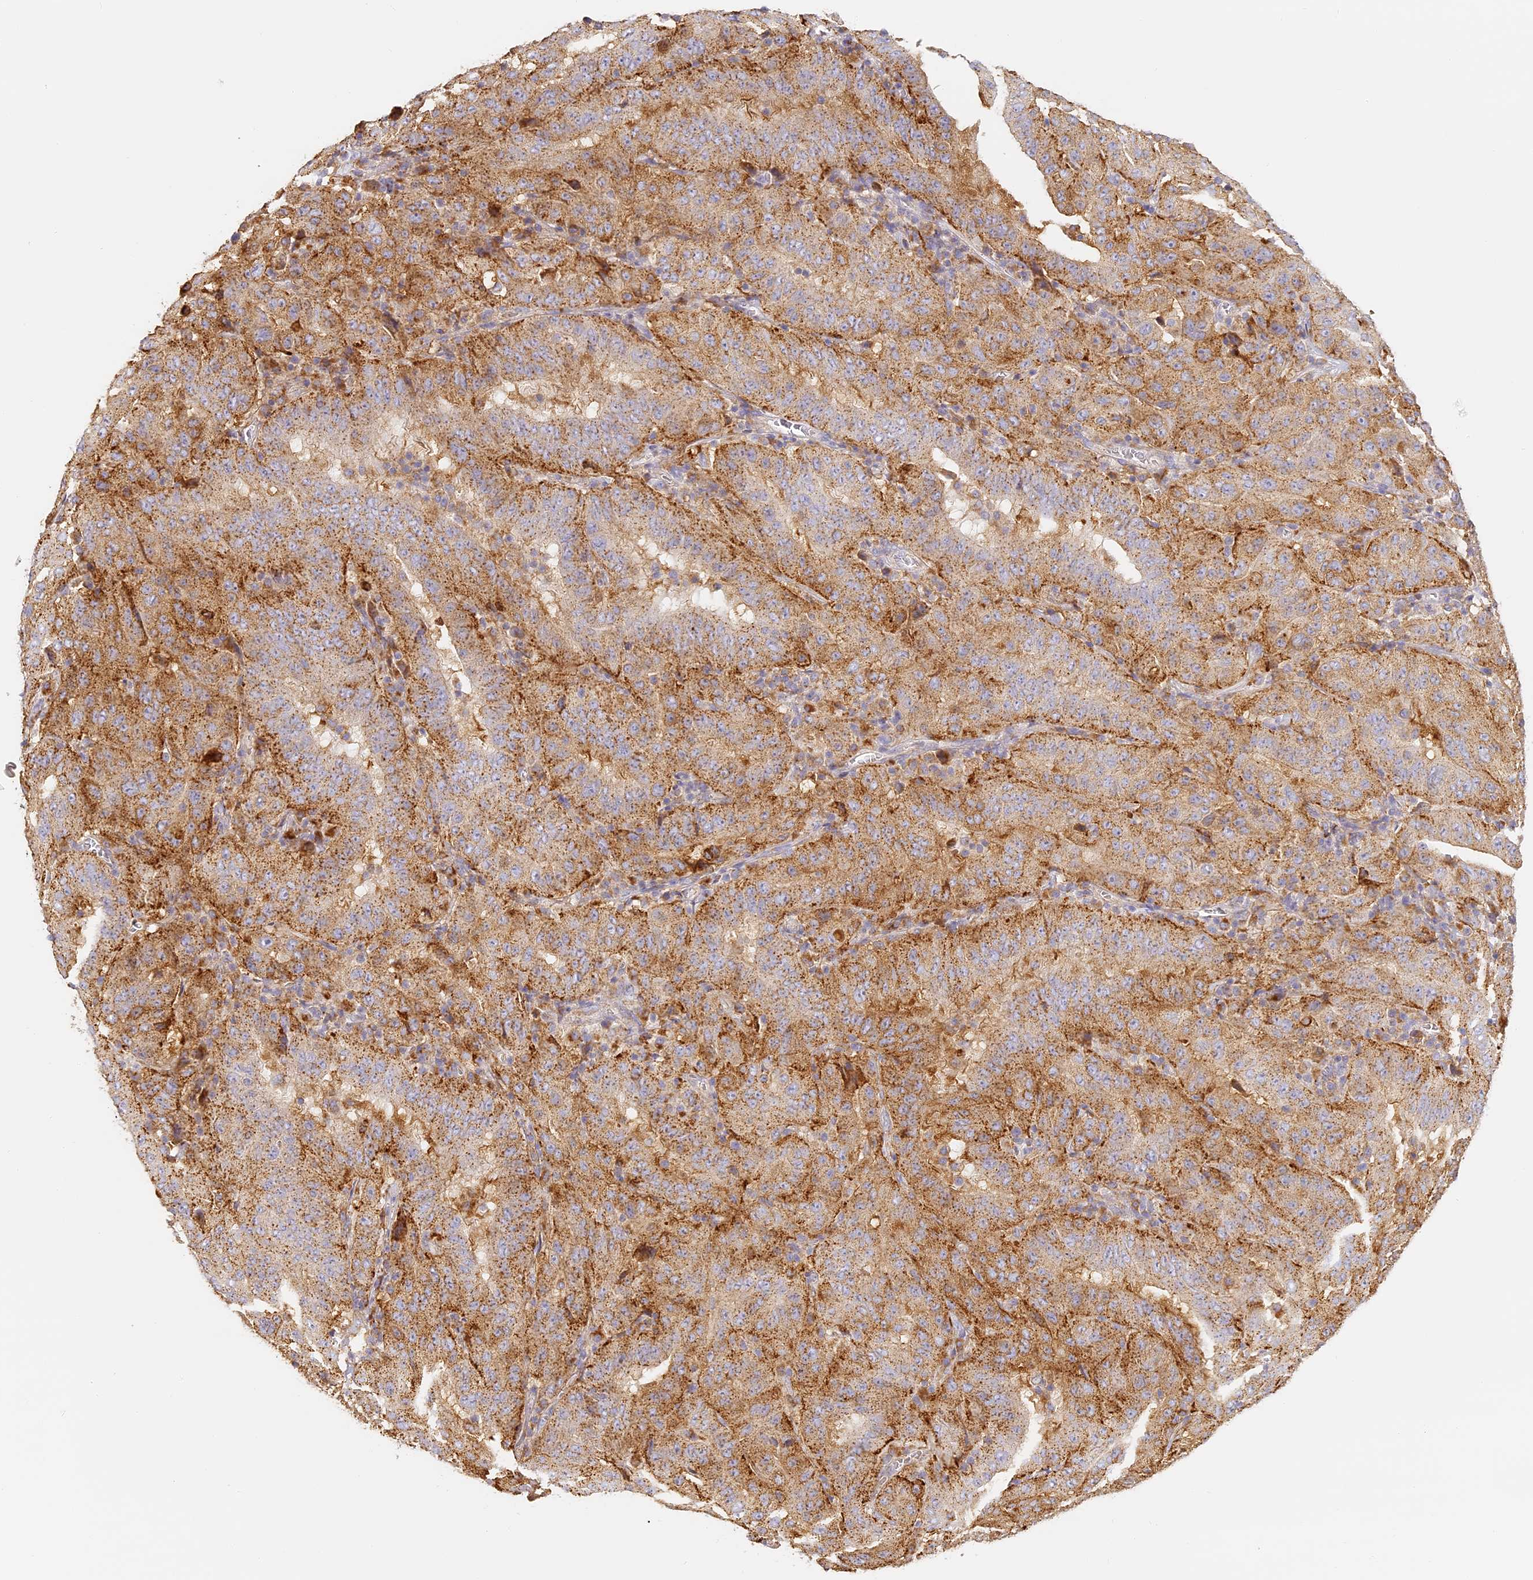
{"staining": {"intensity": "moderate", "quantity": ">75%", "location": "cytoplasmic/membranous"}, "tissue": "pancreatic cancer", "cell_type": "Tumor cells", "image_type": "cancer", "snomed": [{"axis": "morphology", "description": "Adenocarcinoma, NOS"}, {"axis": "topography", "description": "Pancreas"}], "caption": "The histopathology image displays a brown stain indicating the presence of a protein in the cytoplasmic/membranous of tumor cells in adenocarcinoma (pancreatic).", "gene": "LAMP2", "patient": {"sex": "male", "age": 63}}